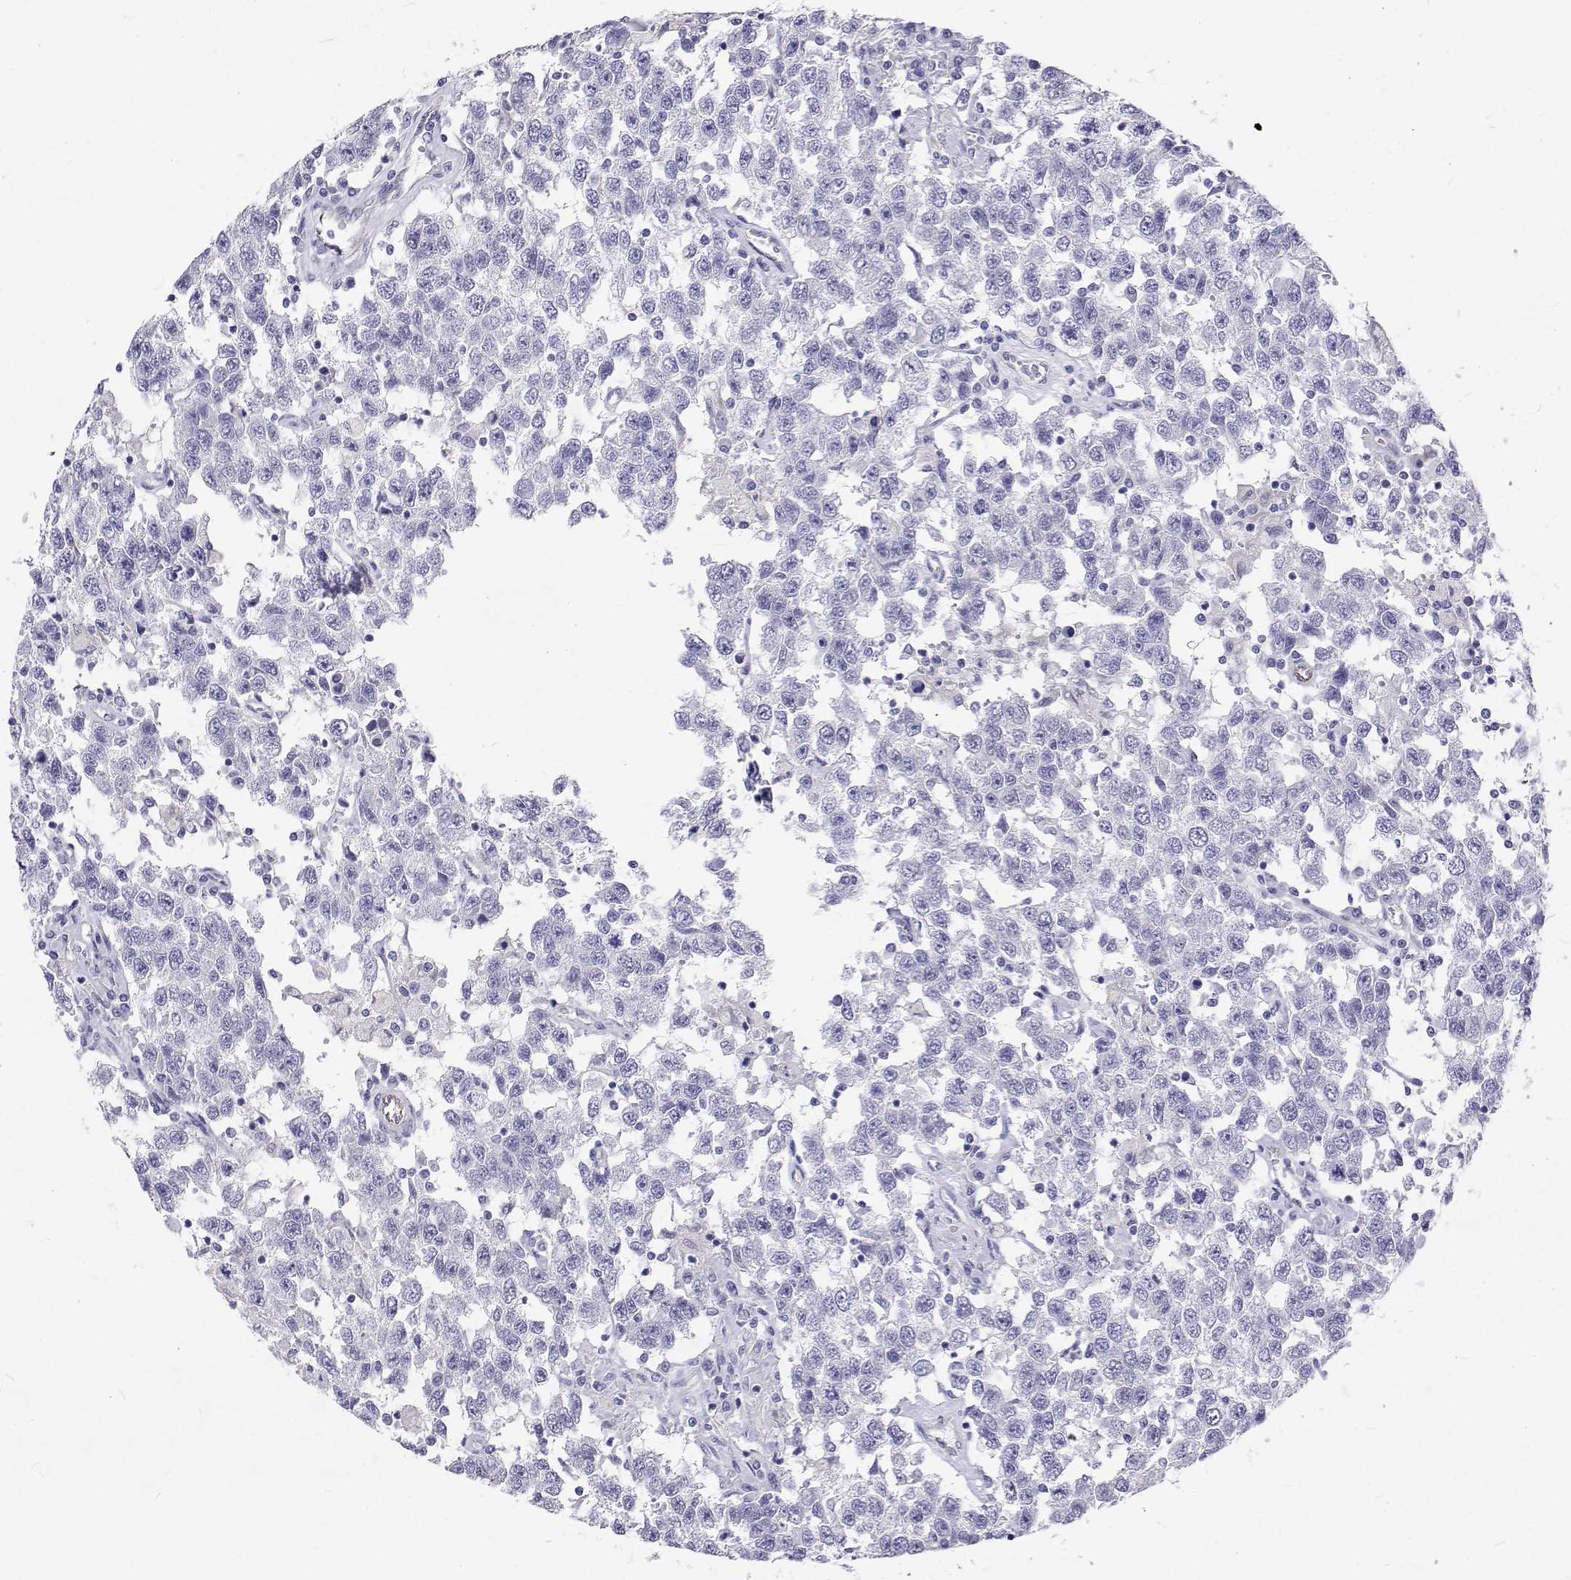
{"staining": {"intensity": "negative", "quantity": "none", "location": "none"}, "tissue": "testis cancer", "cell_type": "Tumor cells", "image_type": "cancer", "snomed": [{"axis": "morphology", "description": "Seminoma, NOS"}, {"axis": "topography", "description": "Testis"}], "caption": "High magnification brightfield microscopy of testis cancer stained with DAB (3,3'-diaminobenzidine) (brown) and counterstained with hematoxylin (blue): tumor cells show no significant expression. (DAB immunohistochemistry with hematoxylin counter stain).", "gene": "OPRPN", "patient": {"sex": "male", "age": 41}}